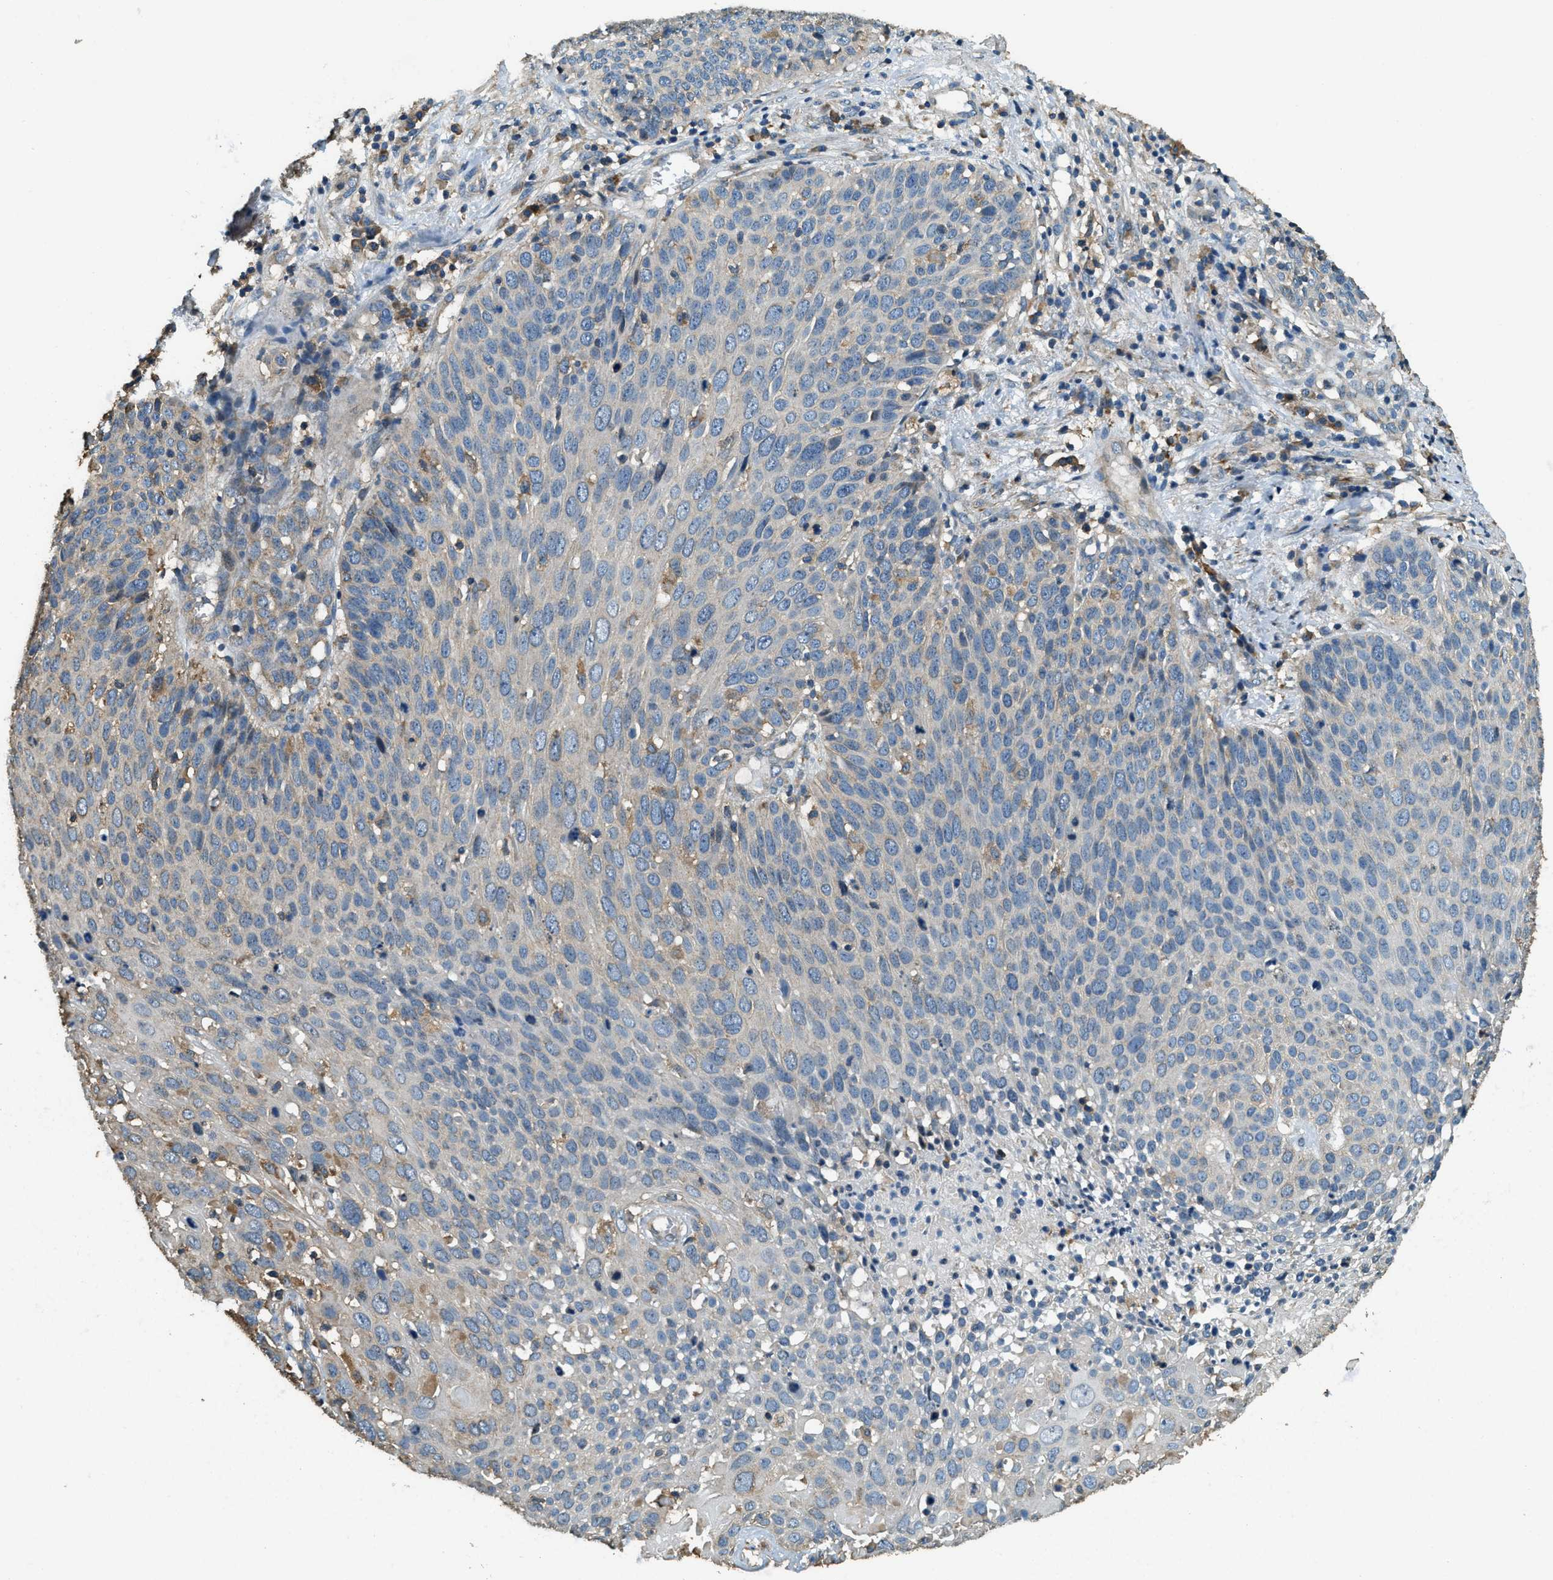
{"staining": {"intensity": "negative", "quantity": "none", "location": "none"}, "tissue": "cervical cancer", "cell_type": "Tumor cells", "image_type": "cancer", "snomed": [{"axis": "morphology", "description": "Squamous cell carcinoma, NOS"}, {"axis": "topography", "description": "Cervix"}], "caption": "Immunohistochemistry of cervical squamous cell carcinoma exhibits no positivity in tumor cells. (DAB immunohistochemistry (IHC), high magnification).", "gene": "ERGIC1", "patient": {"sex": "female", "age": 74}}